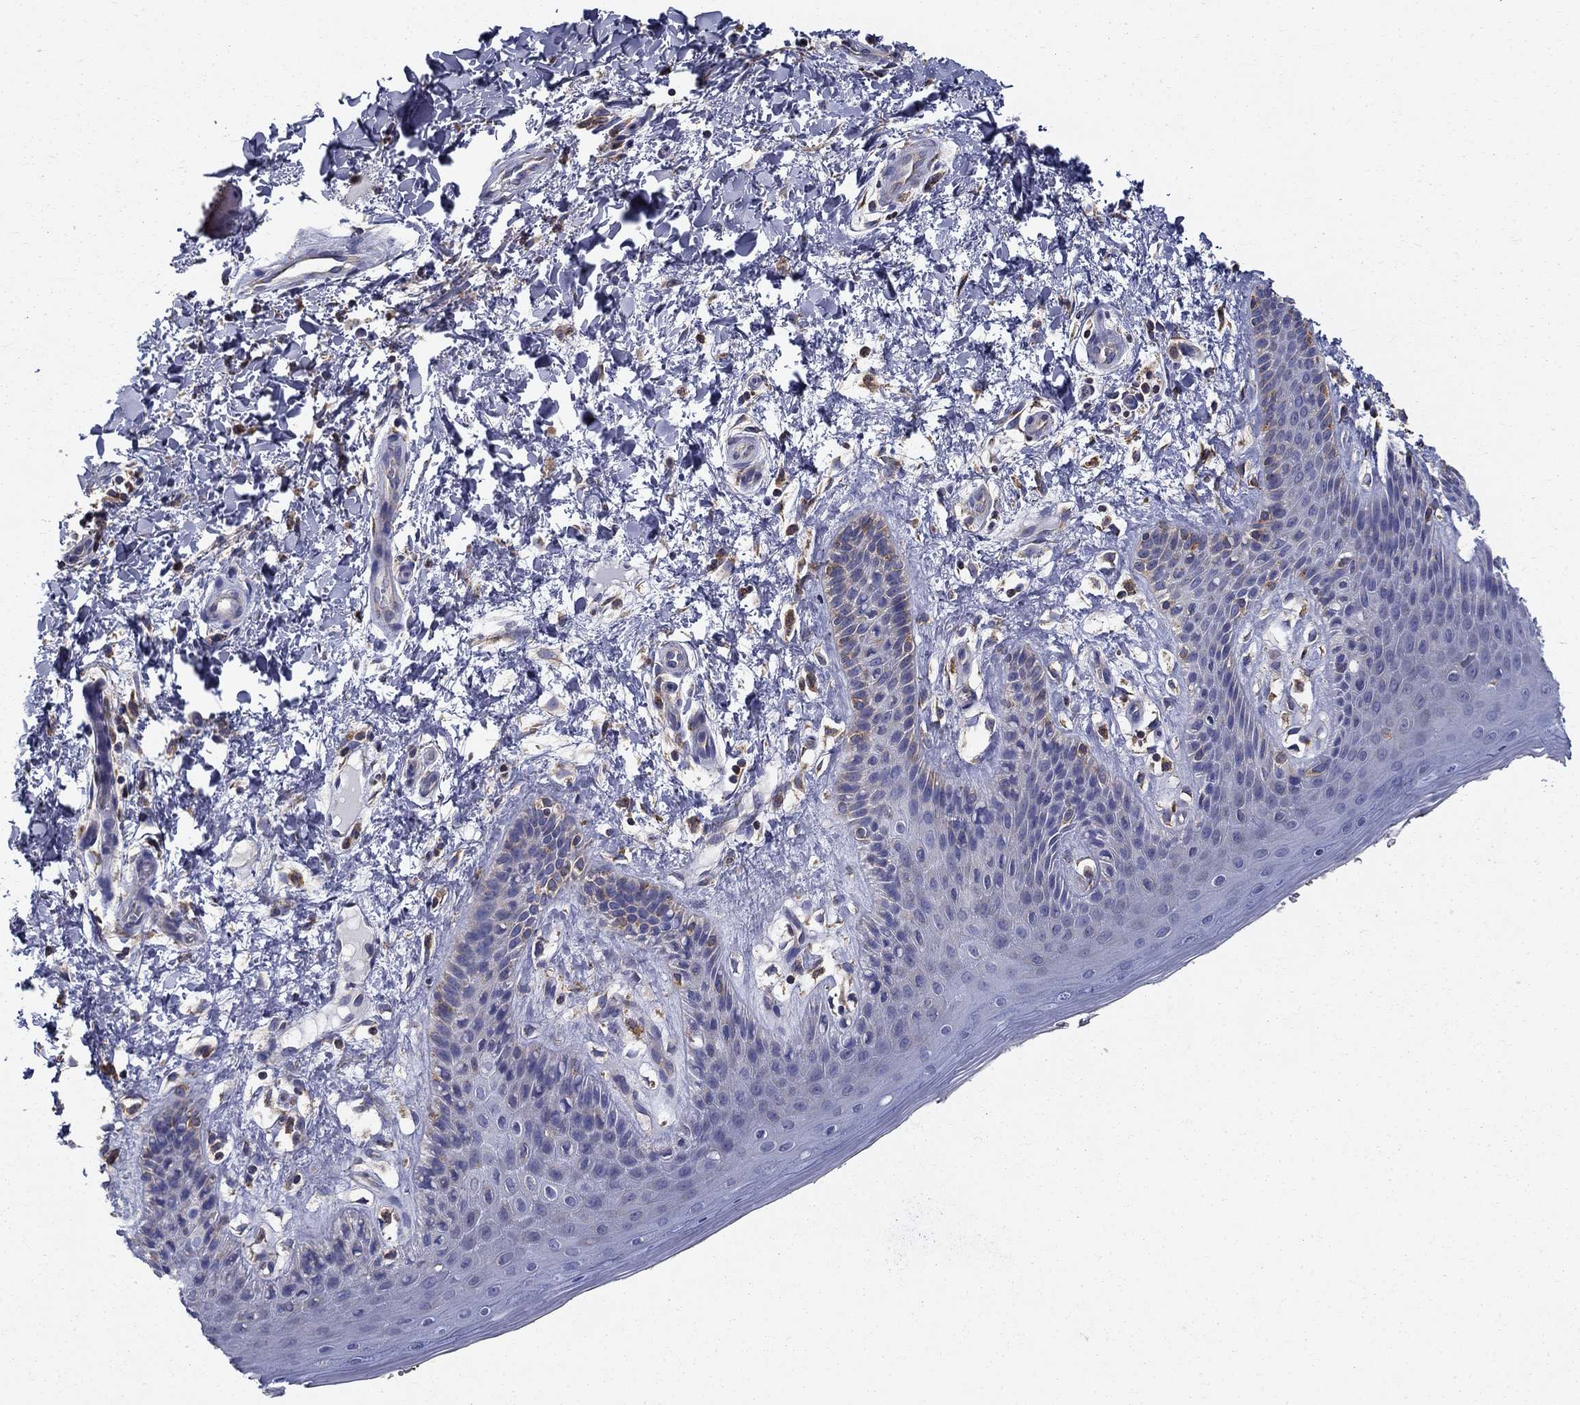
{"staining": {"intensity": "negative", "quantity": "none", "location": "none"}, "tissue": "skin", "cell_type": "Epidermal cells", "image_type": "normal", "snomed": [{"axis": "morphology", "description": "Normal tissue, NOS"}, {"axis": "topography", "description": "Anal"}], "caption": "This is an immunohistochemistry (IHC) image of normal skin. There is no expression in epidermal cells.", "gene": "NME5", "patient": {"sex": "male", "age": 36}}